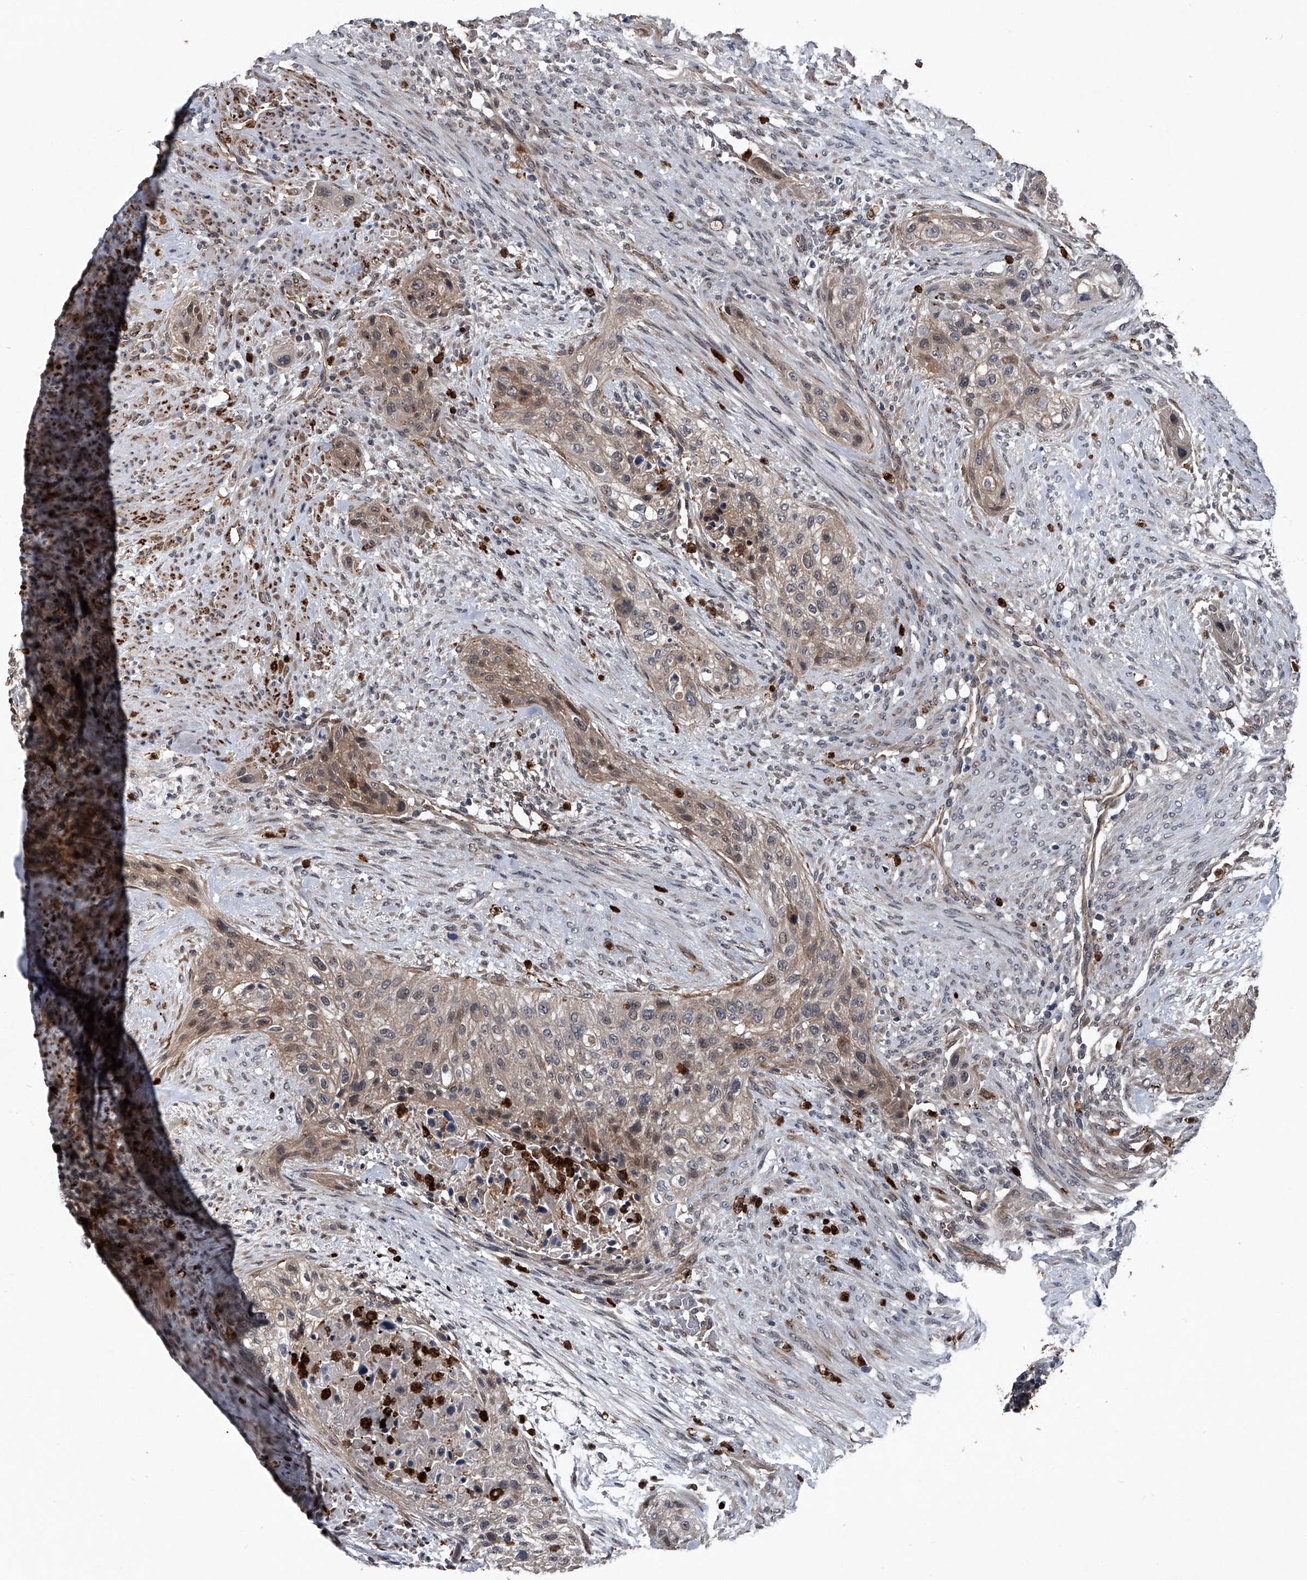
{"staining": {"intensity": "moderate", "quantity": "25%-75%", "location": "cytoplasmic/membranous,nuclear"}, "tissue": "urothelial cancer", "cell_type": "Tumor cells", "image_type": "cancer", "snomed": [{"axis": "morphology", "description": "Urothelial carcinoma, High grade"}, {"axis": "topography", "description": "Urinary bladder"}], "caption": "Urothelial carcinoma (high-grade) stained for a protein (brown) shows moderate cytoplasmic/membranous and nuclear positive expression in about 25%-75% of tumor cells.", "gene": "MAPKAP1", "patient": {"sex": "male", "age": 35}}